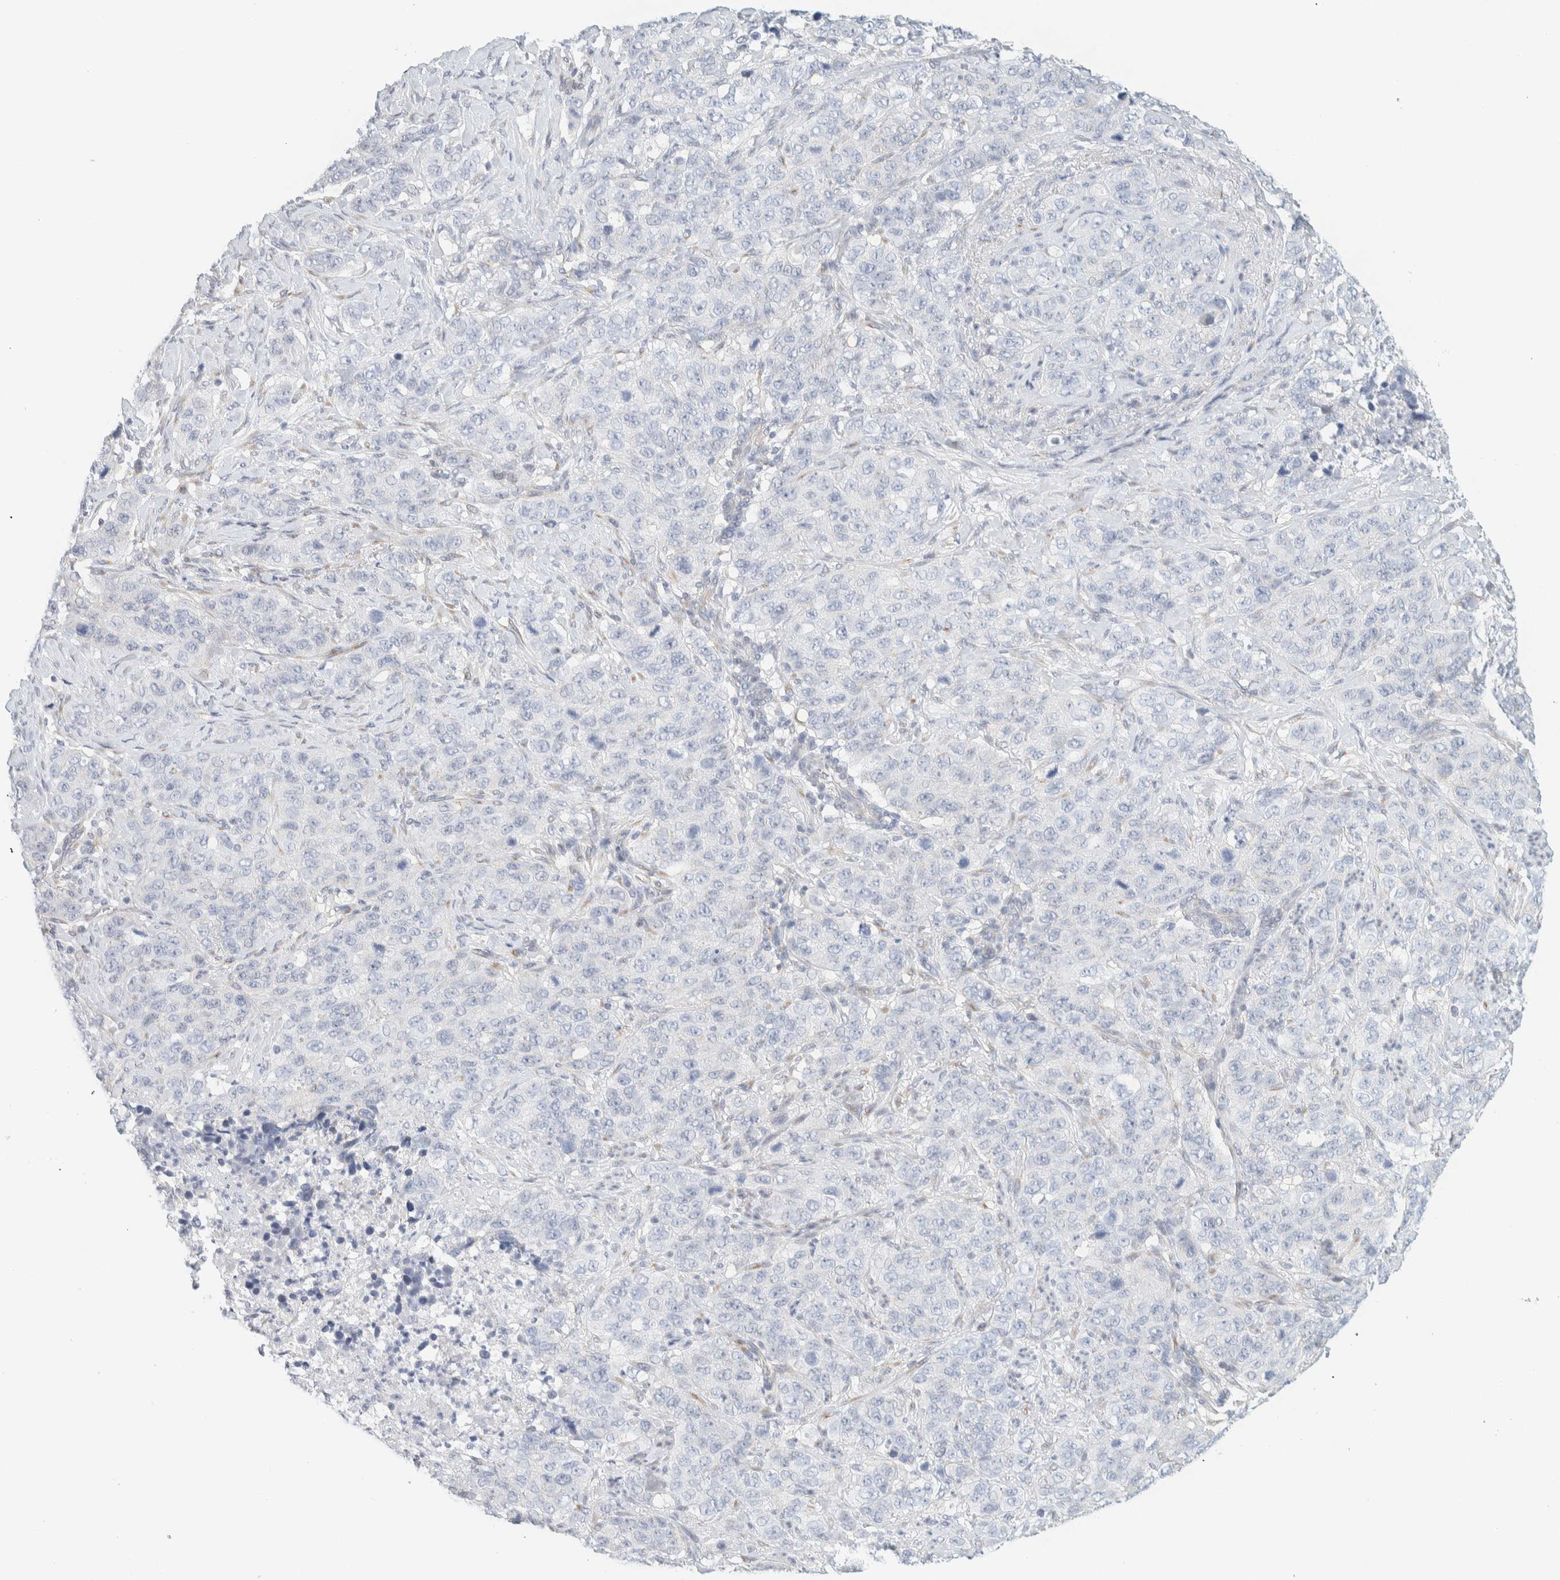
{"staining": {"intensity": "negative", "quantity": "none", "location": "none"}, "tissue": "stomach cancer", "cell_type": "Tumor cells", "image_type": "cancer", "snomed": [{"axis": "morphology", "description": "Adenocarcinoma, NOS"}, {"axis": "topography", "description": "Stomach"}], "caption": "Tumor cells show no significant expression in stomach cancer (adenocarcinoma). (Brightfield microscopy of DAB (3,3'-diaminobenzidine) immunohistochemistry at high magnification).", "gene": "SPNS3", "patient": {"sex": "male", "age": 48}}